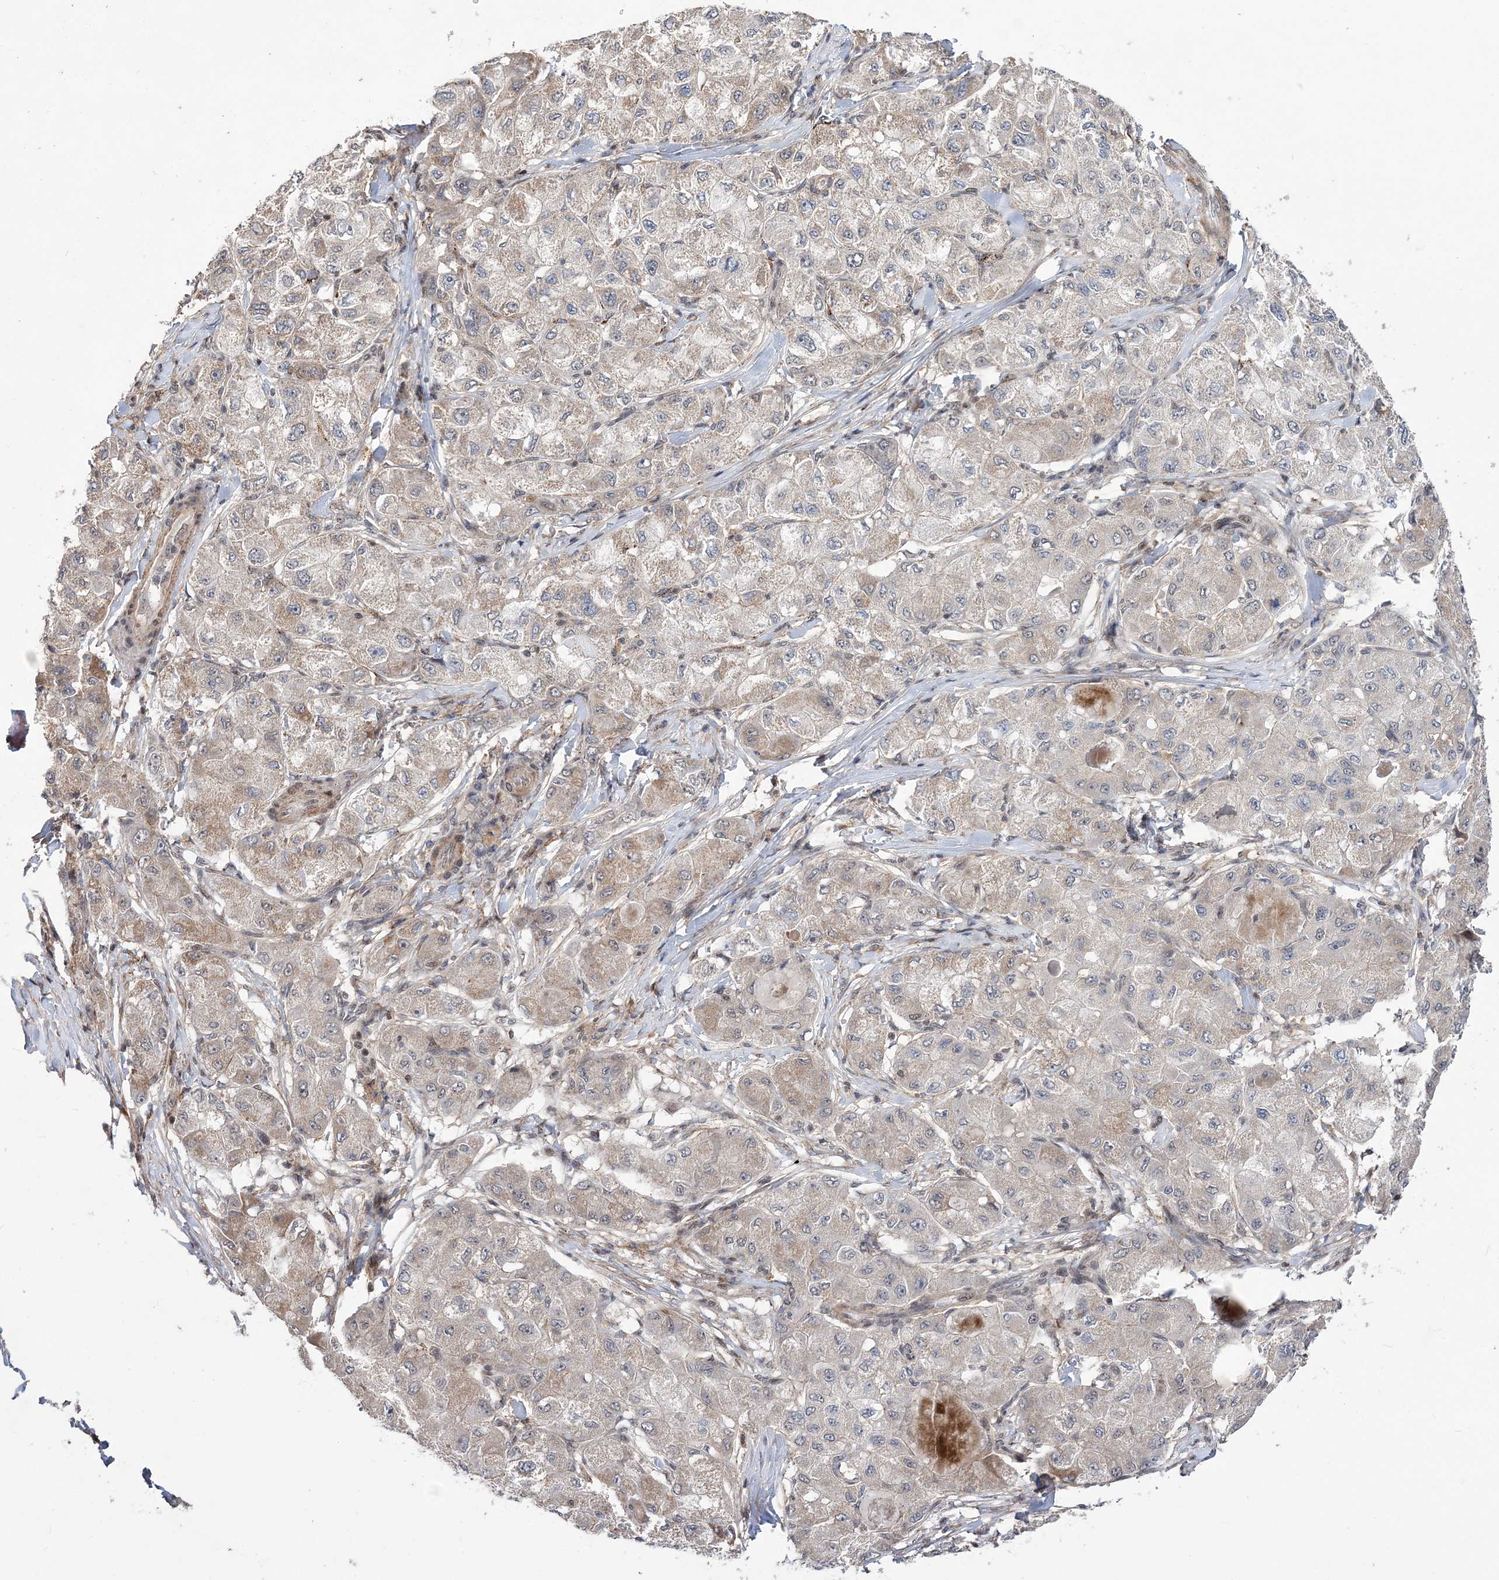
{"staining": {"intensity": "weak", "quantity": "<25%", "location": "cytoplasmic/membranous"}, "tissue": "liver cancer", "cell_type": "Tumor cells", "image_type": "cancer", "snomed": [{"axis": "morphology", "description": "Carcinoma, Hepatocellular, NOS"}, {"axis": "topography", "description": "Liver"}], "caption": "The photomicrograph shows no staining of tumor cells in liver cancer (hepatocellular carcinoma).", "gene": "BOD1L1", "patient": {"sex": "male", "age": 80}}